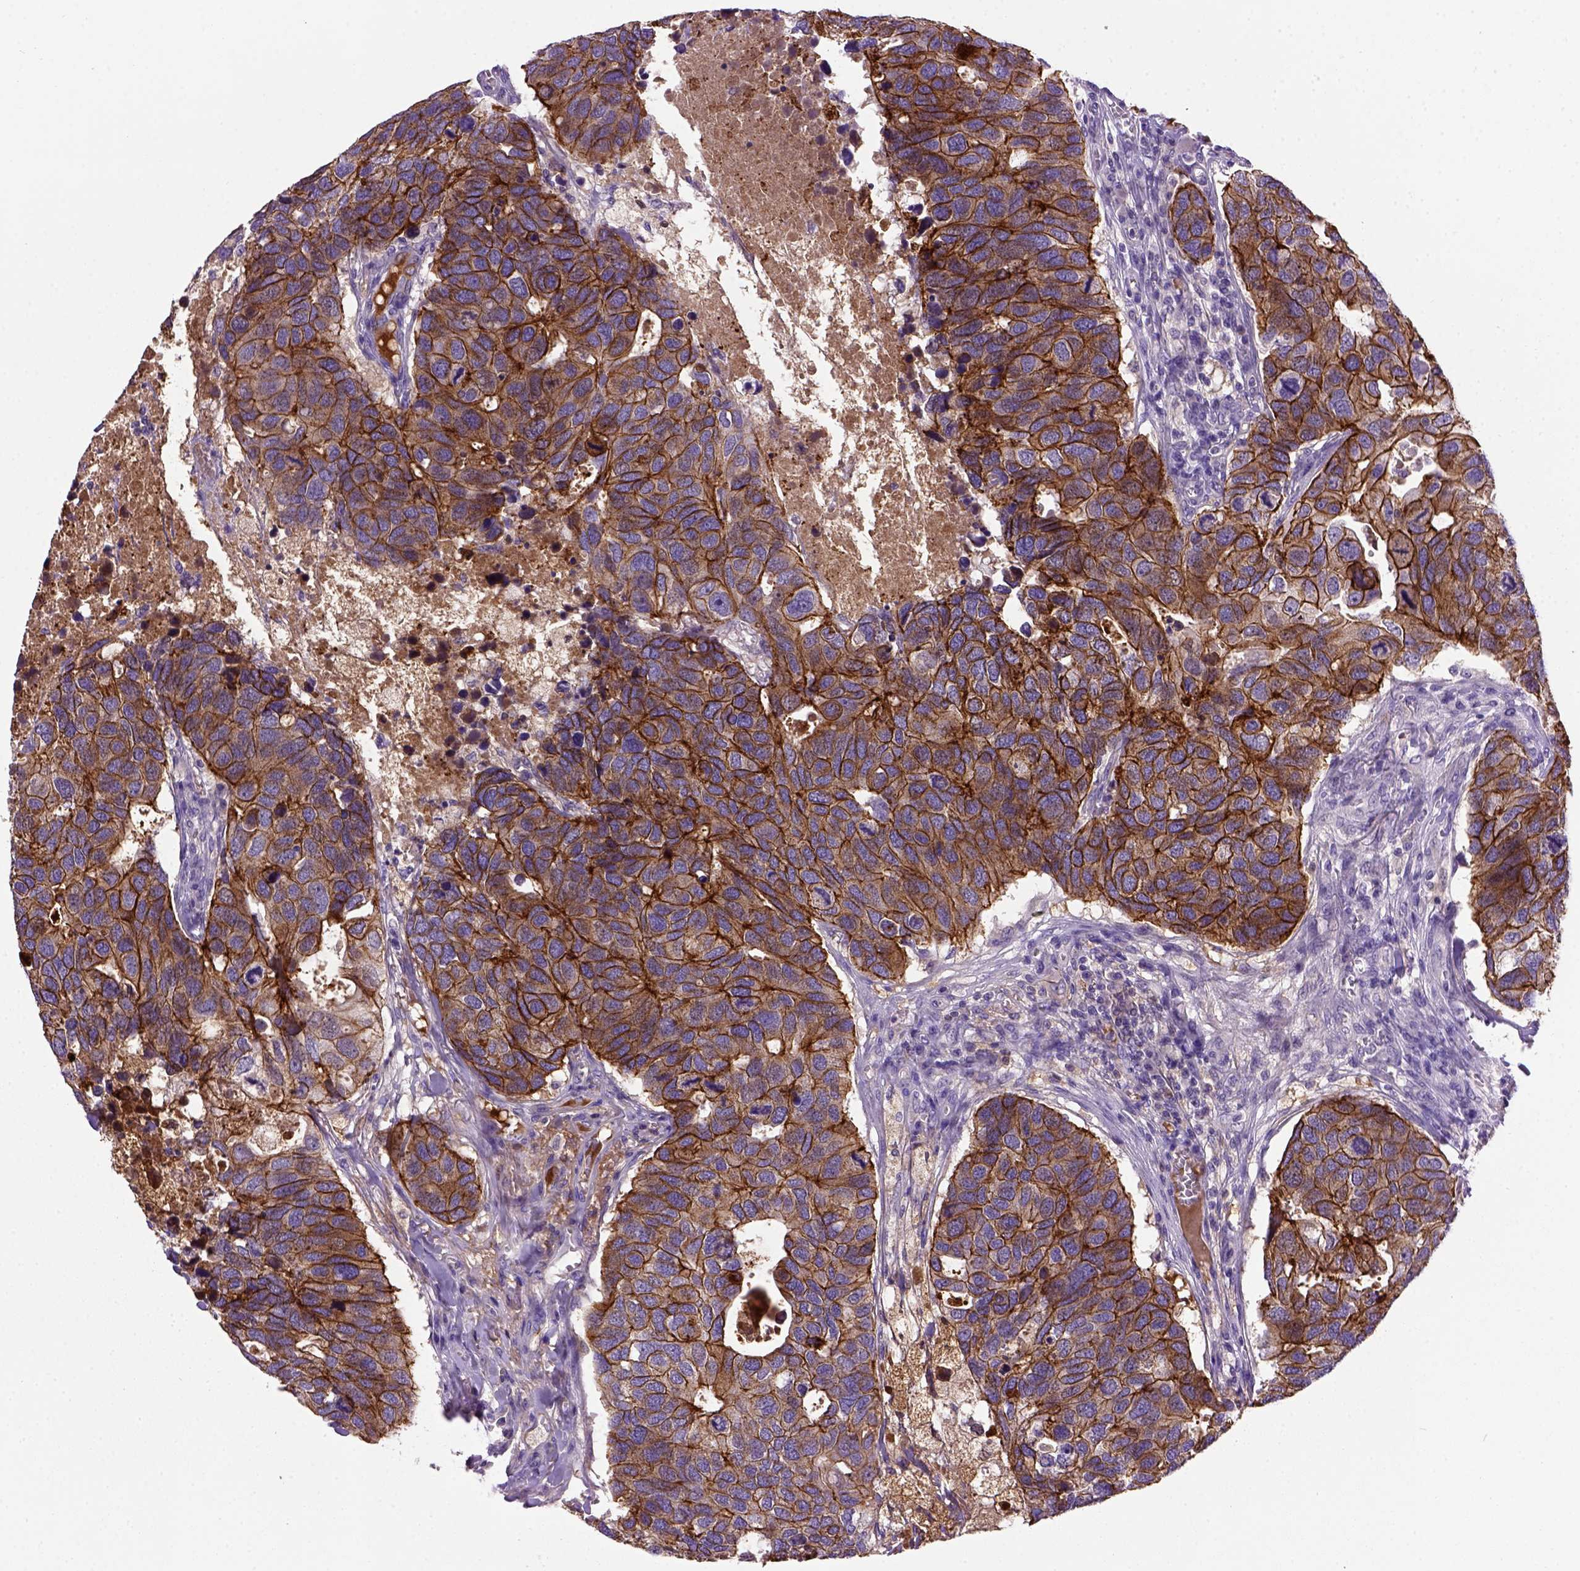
{"staining": {"intensity": "strong", "quantity": ">75%", "location": "cytoplasmic/membranous"}, "tissue": "breast cancer", "cell_type": "Tumor cells", "image_type": "cancer", "snomed": [{"axis": "morphology", "description": "Duct carcinoma"}, {"axis": "topography", "description": "Breast"}], "caption": "This photomicrograph reveals immunohistochemistry (IHC) staining of breast cancer, with high strong cytoplasmic/membranous staining in approximately >75% of tumor cells.", "gene": "CDH1", "patient": {"sex": "female", "age": 83}}